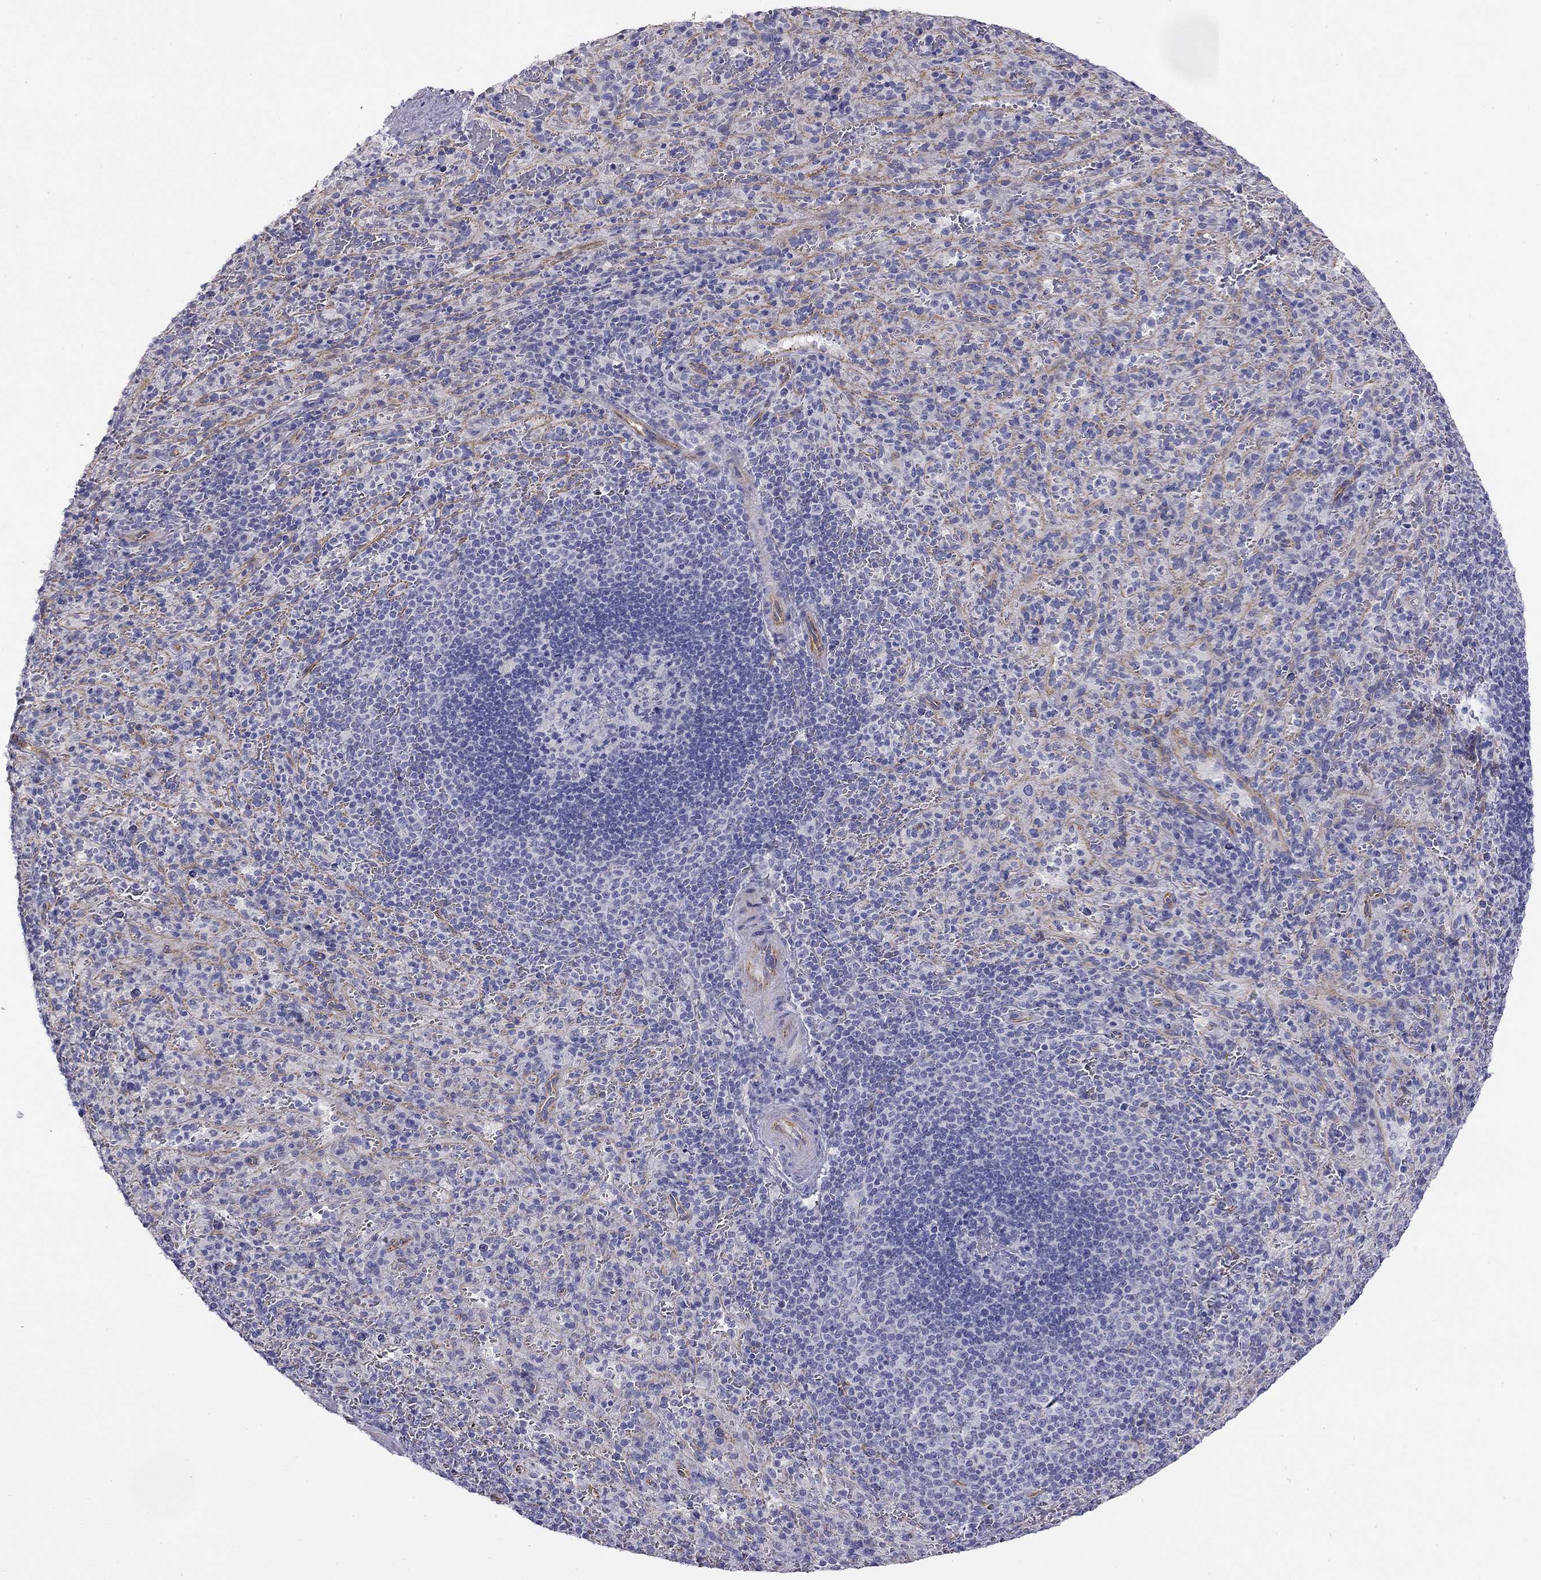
{"staining": {"intensity": "negative", "quantity": "none", "location": "none"}, "tissue": "spleen", "cell_type": "Cells in red pulp", "image_type": "normal", "snomed": [{"axis": "morphology", "description": "Normal tissue, NOS"}, {"axis": "topography", "description": "Spleen"}], "caption": "Histopathology image shows no protein staining in cells in red pulp of benign spleen. (DAB (3,3'-diaminobenzidine) immunohistochemistry (IHC), high magnification).", "gene": "RTL1", "patient": {"sex": "male", "age": 57}}